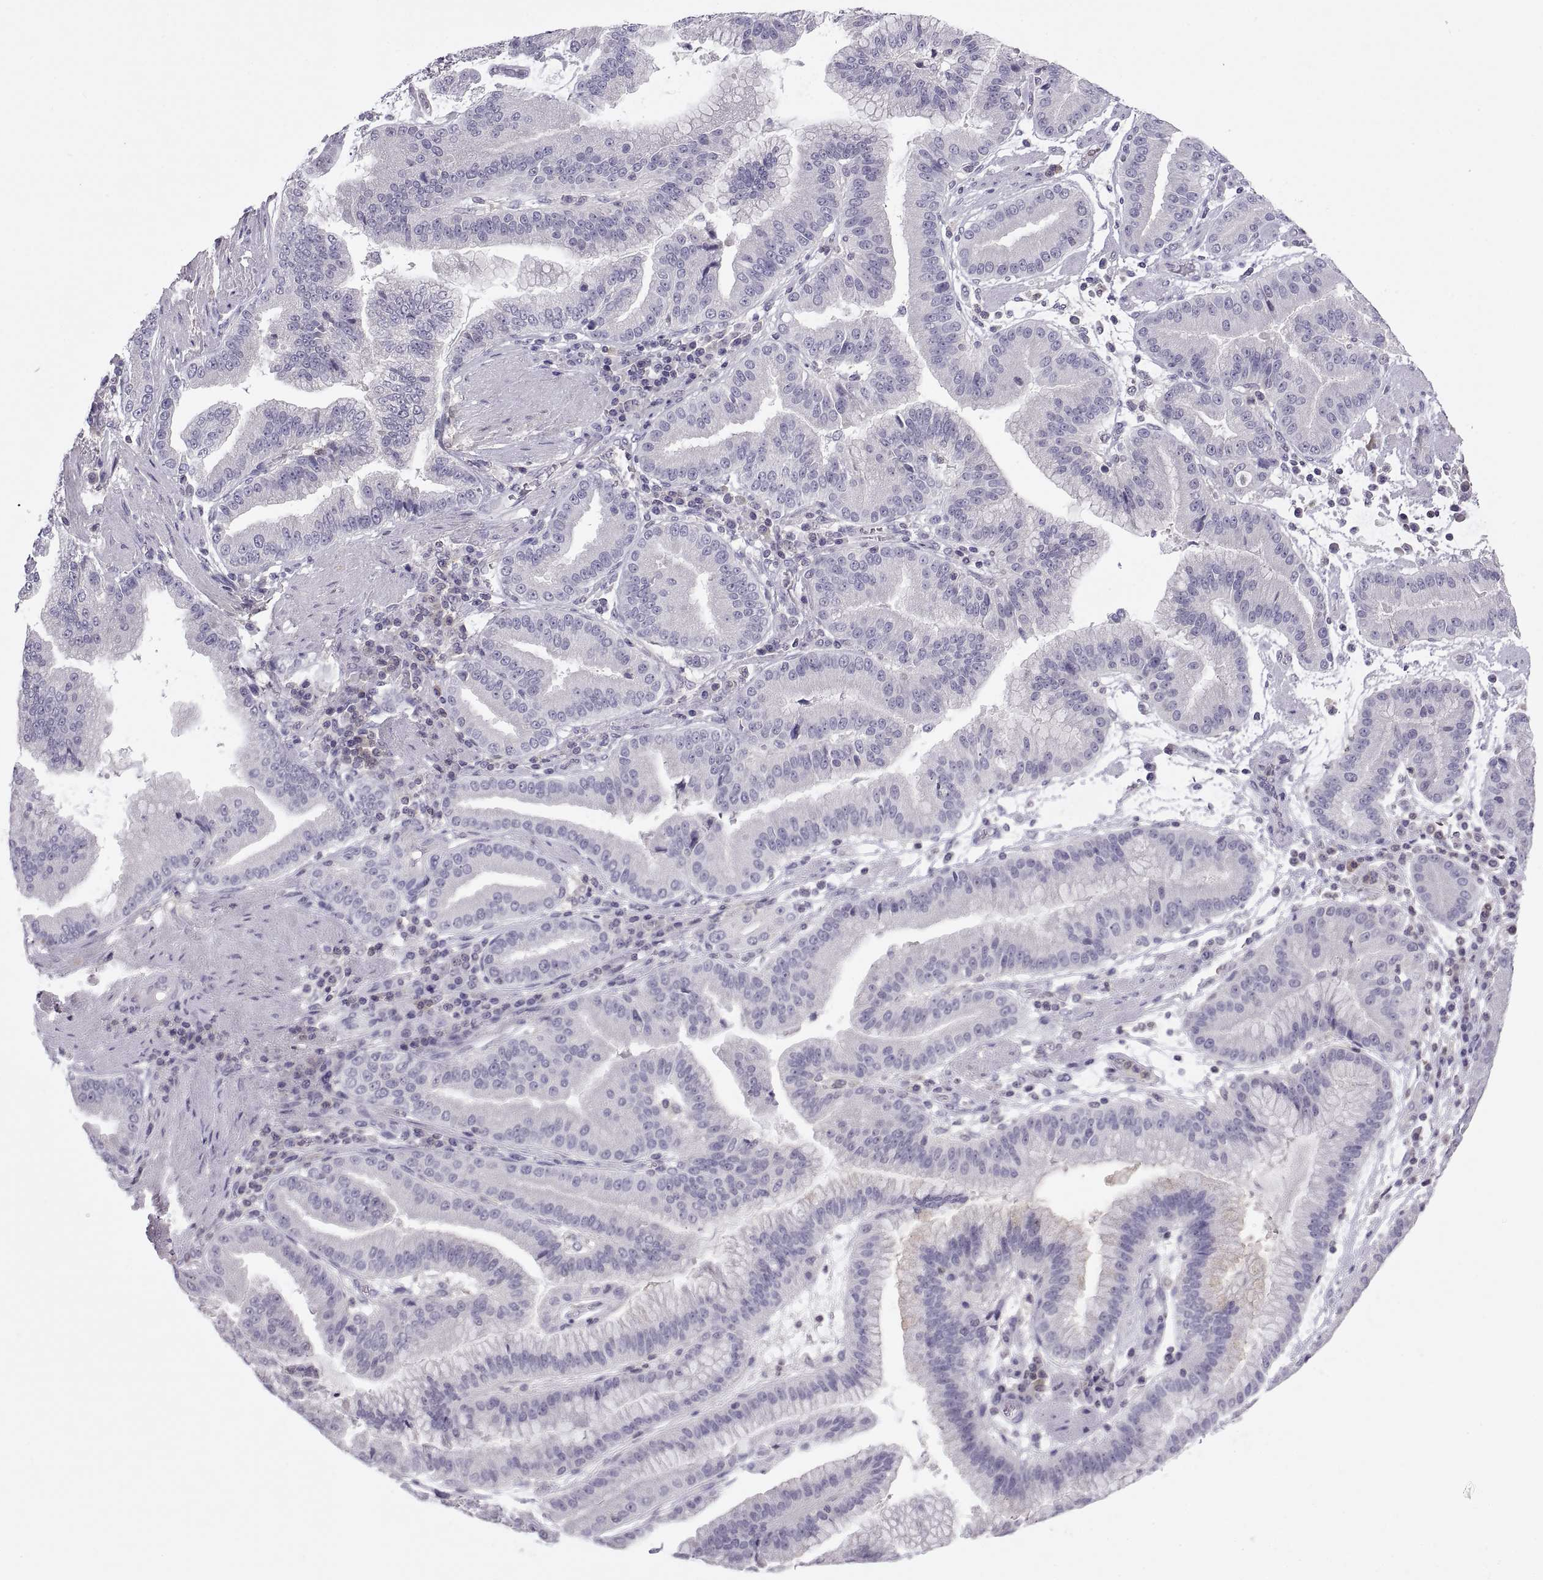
{"staining": {"intensity": "negative", "quantity": "none", "location": "none"}, "tissue": "stomach cancer", "cell_type": "Tumor cells", "image_type": "cancer", "snomed": [{"axis": "morphology", "description": "Adenocarcinoma, NOS"}, {"axis": "topography", "description": "Stomach"}], "caption": "IHC micrograph of neoplastic tissue: human stomach adenocarcinoma stained with DAB displays no significant protein positivity in tumor cells.", "gene": "FGF9", "patient": {"sex": "male", "age": 83}}